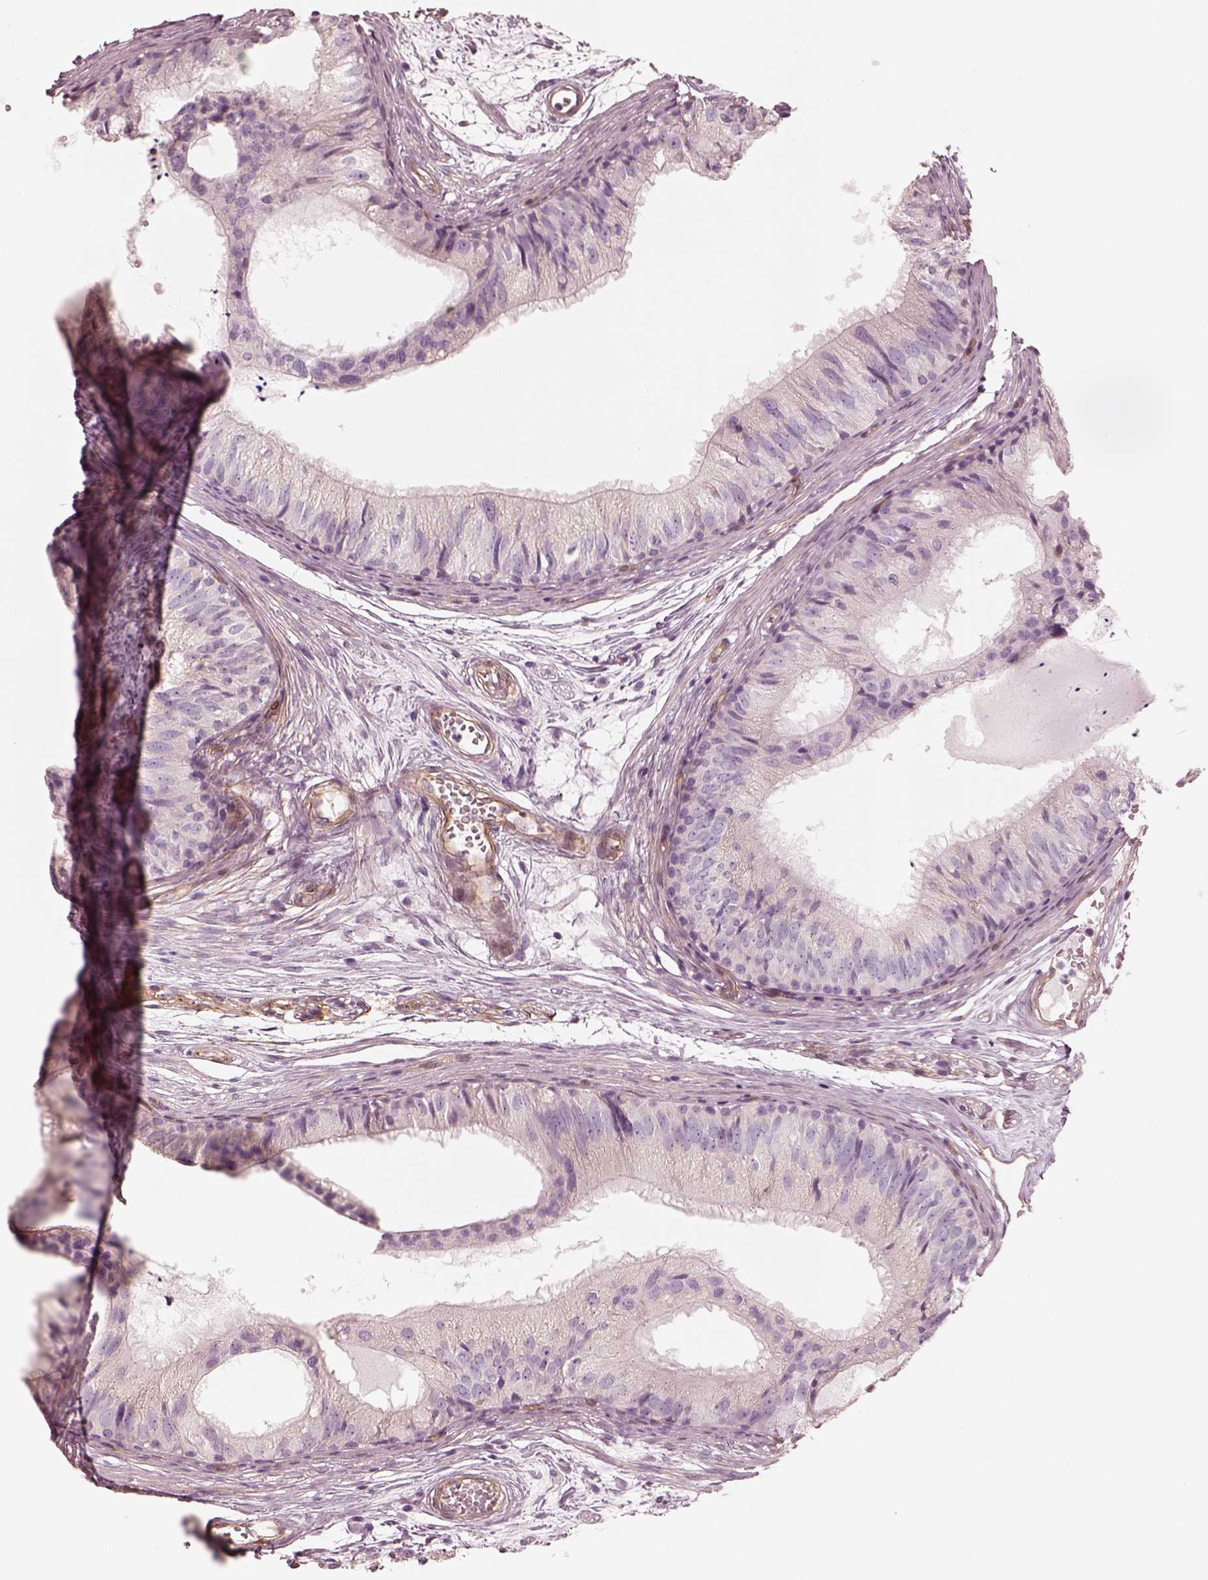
{"staining": {"intensity": "negative", "quantity": "none", "location": "none"}, "tissue": "epididymis", "cell_type": "Glandular cells", "image_type": "normal", "snomed": [{"axis": "morphology", "description": "Normal tissue, NOS"}, {"axis": "topography", "description": "Epididymis"}], "caption": "Immunohistochemistry (IHC) image of benign epididymis: epididymis stained with DAB (3,3'-diaminobenzidine) displays no significant protein positivity in glandular cells.", "gene": "CRYM", "patient": {"sex": "male", "age": 25}}